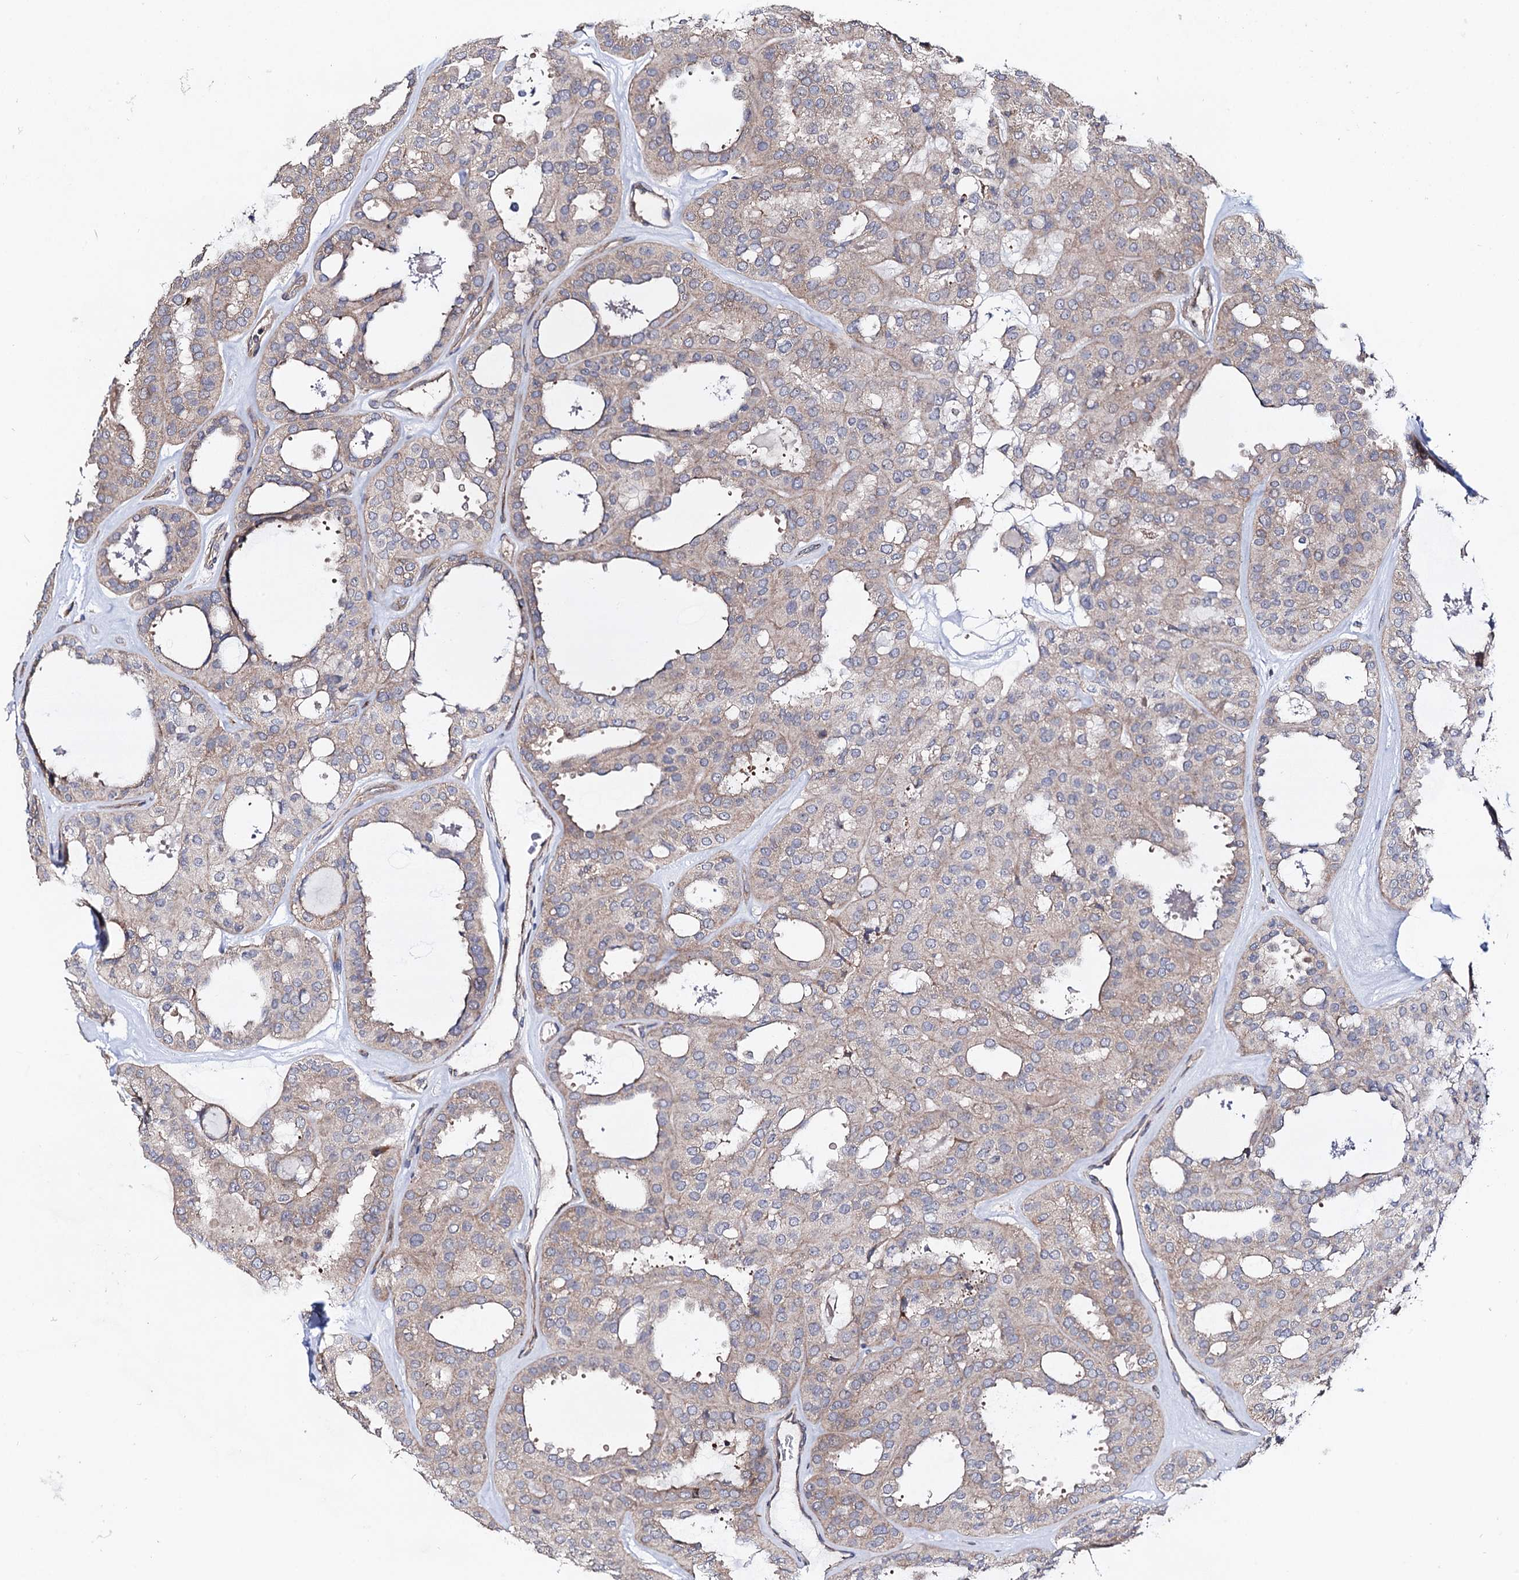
{"staining": {"intensity": "weak", "quantity": ">75%", "location": "cytoplasmic/membranous"}, "tissue": "thyroid cancer", "cell_type": "Tumor cells", "image_type": "cancer", "snomed": [{"axis": "morphology", "description": "Follicular adenoma carcinoma, NOS"}, {"axis": "topography", "description": "Thyroid gland"}], "caption": "This micrograph shows immunohistochemistry (IHC) staining of human thyroid cancer (follicular adenoma carcinoma), with low weak cytoplasmic/membranous staining in approximately >75% of tumor cells.", "gene": "DYDC1", "patient": {"sex": "male", "age": 75}}